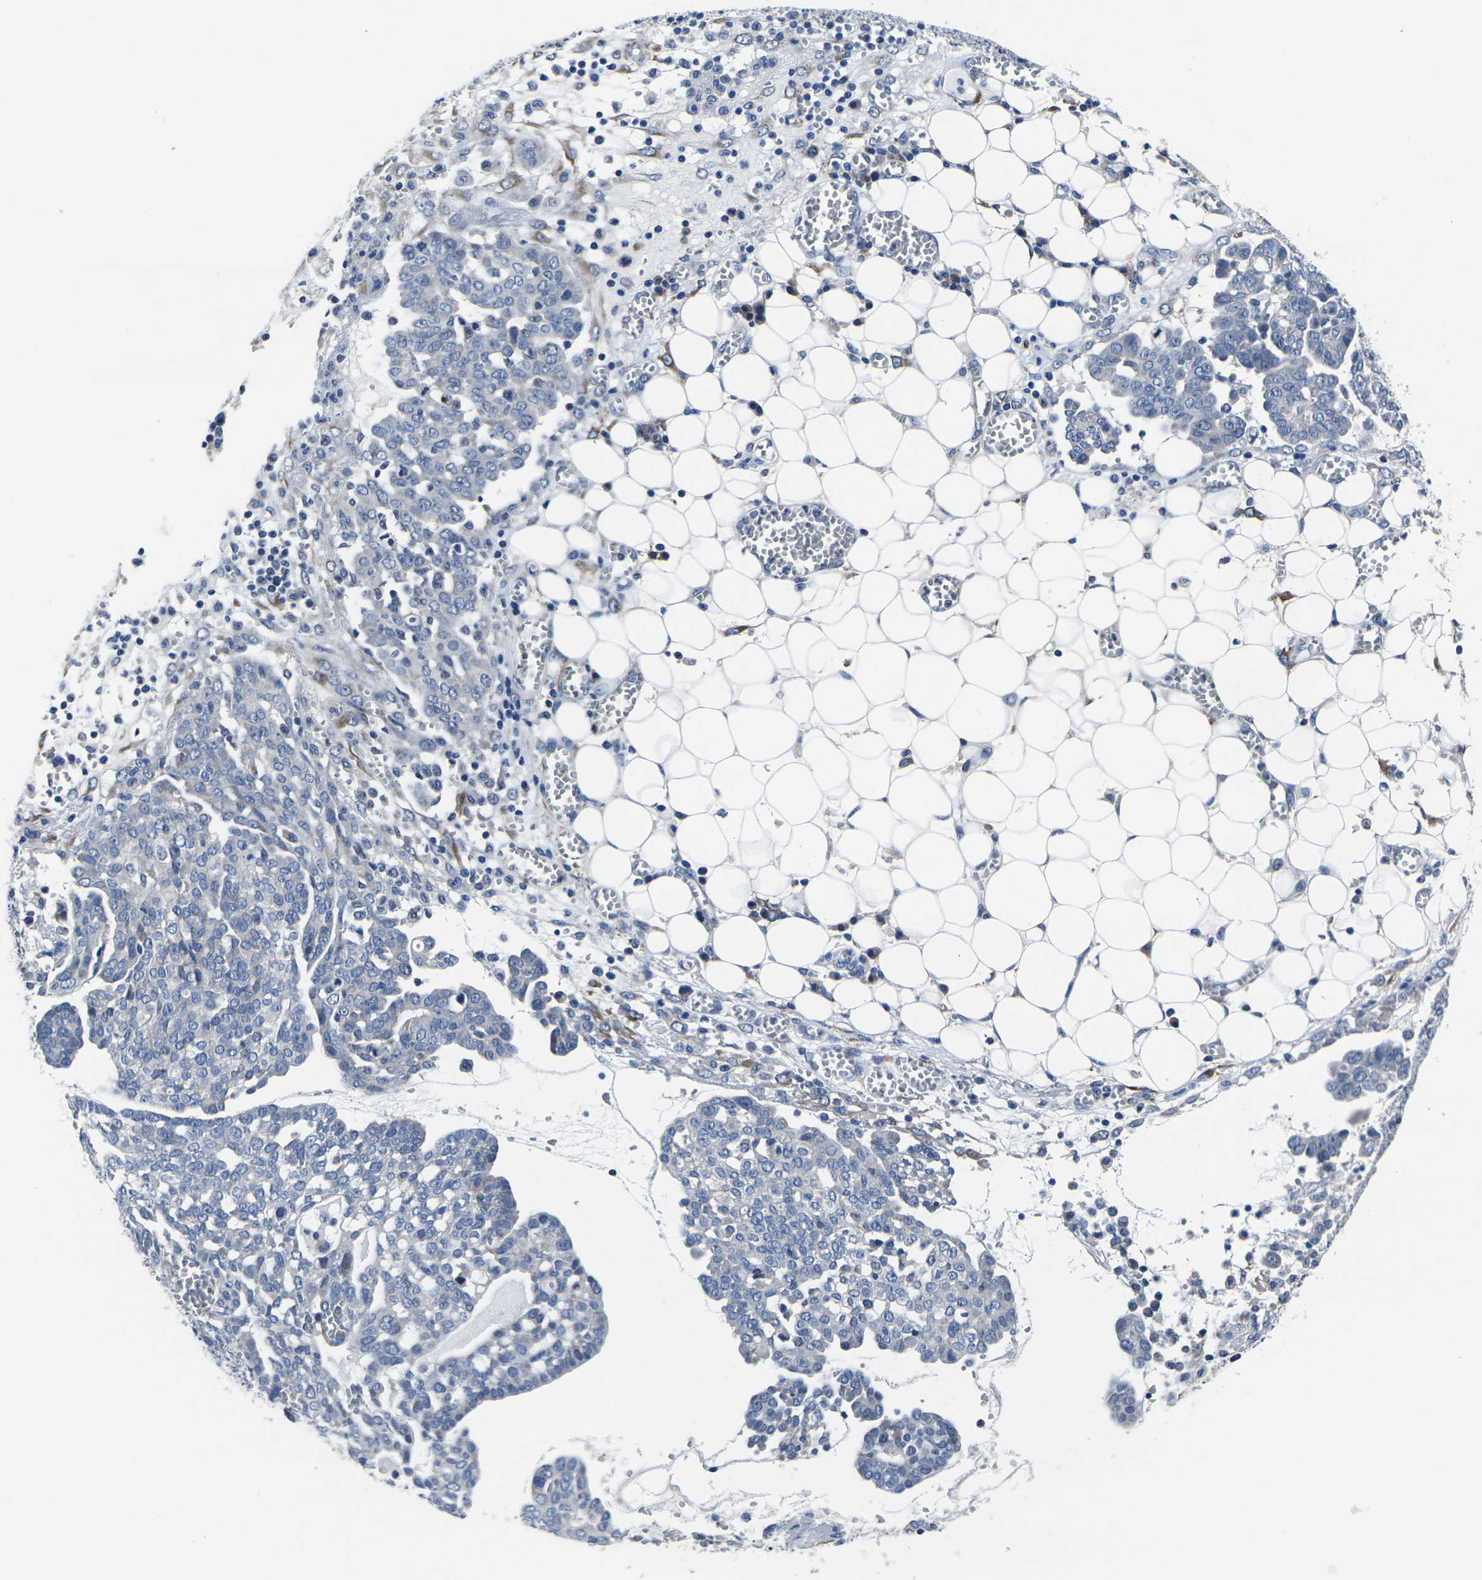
{"staining": {"intensity": "negative", "quantity": "none", "location": "none"}, "tissue": "ovarian cancer", "cell_type": "Tumor cells", "image_type": "cancer", "snomed": [{"axis": "morphology", "description": "Cystadenocarcinoma, serous, NOS"}, {"axis": "topography", "description": "Soft tissue"}, {"axis": "topography", "description": "Ovary"}], "caption": "Immunohistochemistry micrograph of human ovarian cancer (serous cystadenocarcinoma) stained for a protein (brown), which shows no expression in tumor cells. (Brightfield microscopy of DAB (3,3'-diaminobenzidine) IHC at high magnification).", "gene": "CYP2C8", "patient": {"sex": "female", "age": 57}}